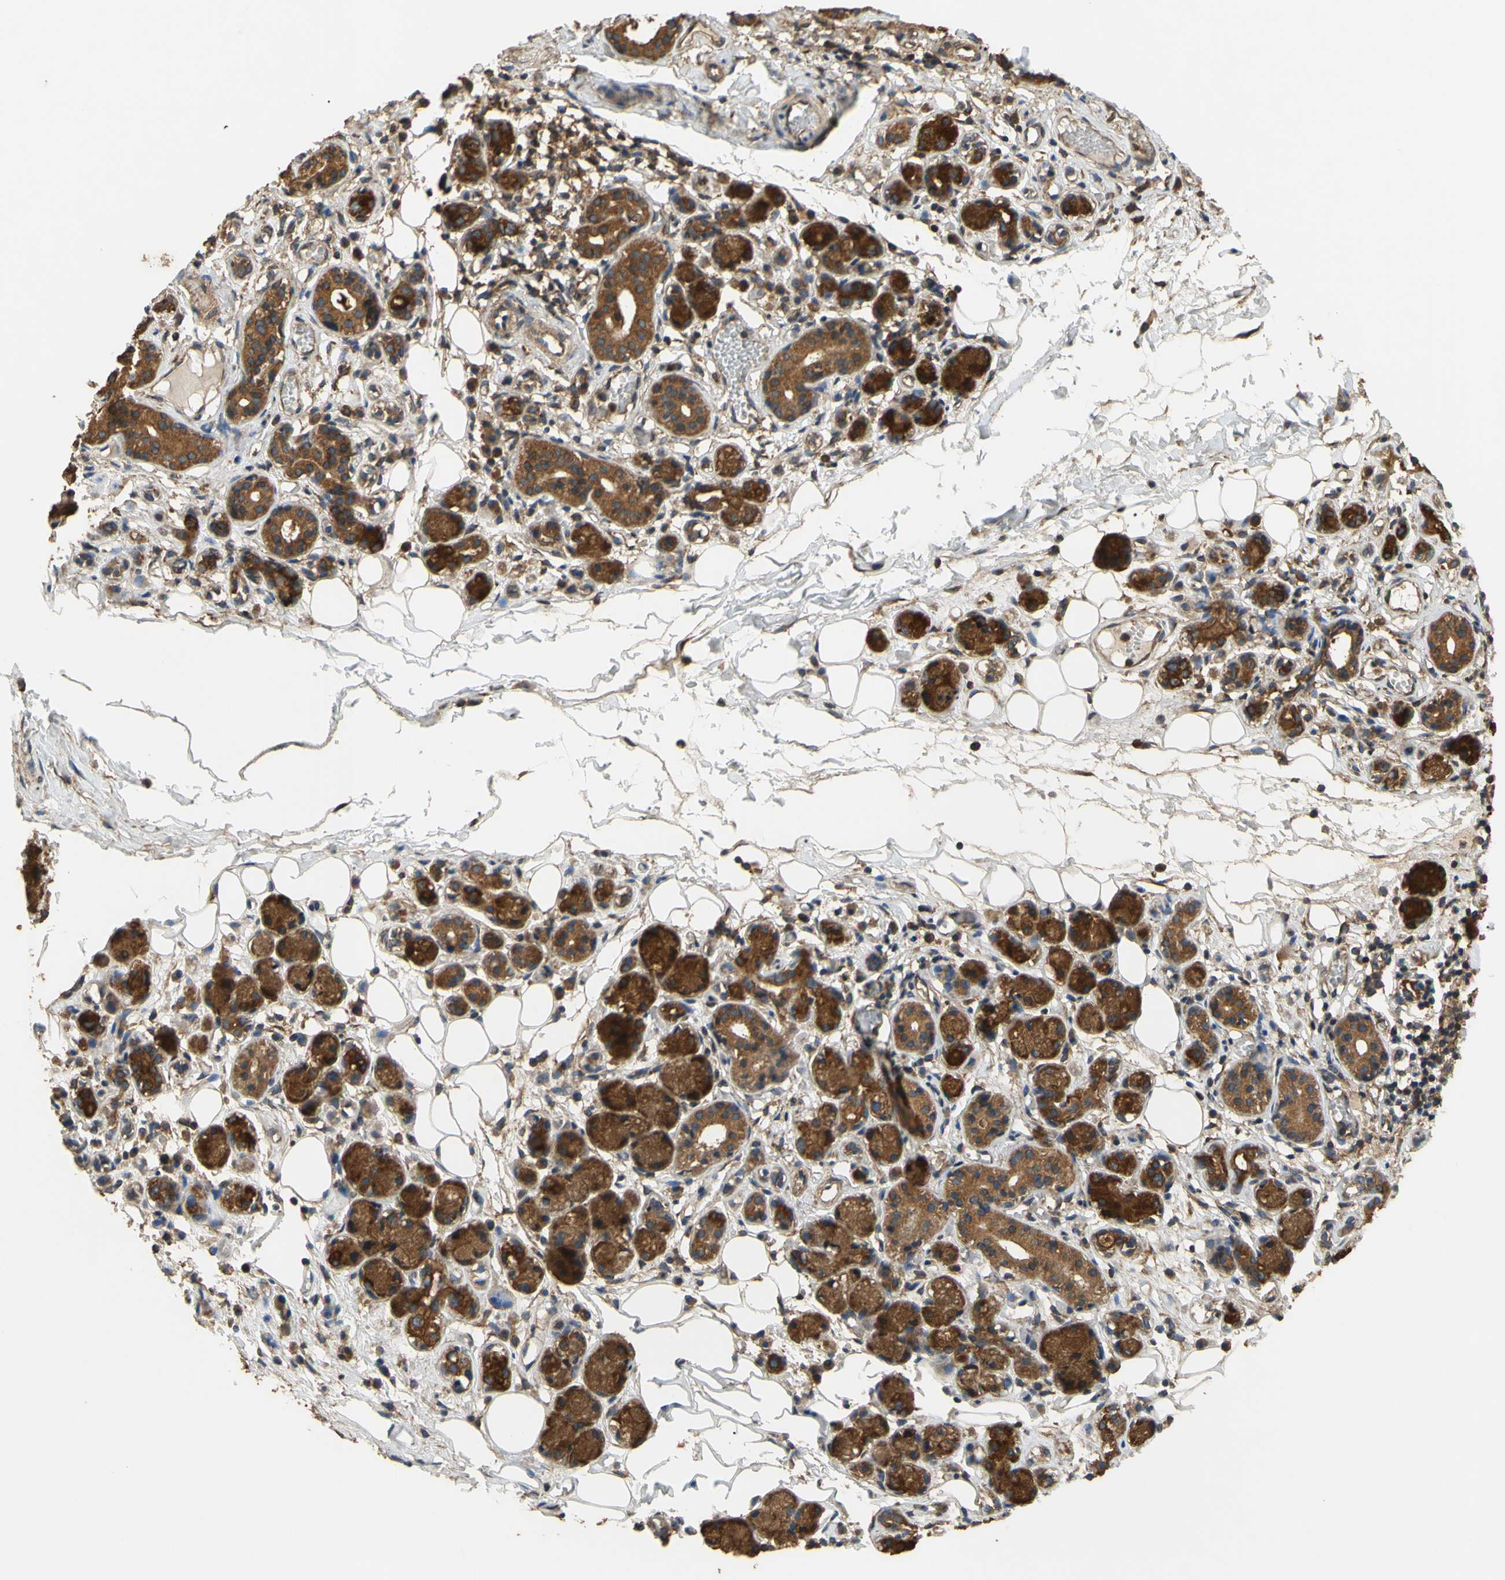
{"staining": {"intensity": "negative", "quantity": "none", "location": "none"}, "tissue": "adipose tissue", "cell_type": "Adipocytes", "image_type": "normal", "snomed": [{"axis": "morphology", "description": "Normal tissue, NOS"}, {"axis": "morphology", "description": "Inflammation, NOS"}, {"axis": "topography", "description": "Vascular tissue"}, {"axis": "topography", "description": "Salivary gland"}], "caption": "This histopathology image is of normal adipose tissue stained with IHC to label a protein in brown with the nuclei are counter-stained blue. There is no staining in adipocytes. The staining is performed using DAB brown chromogen with nuclei counter-stained in using hematoxylin.", "gene": "CTTN", "patient": {"sex": "female", "age": 75}}